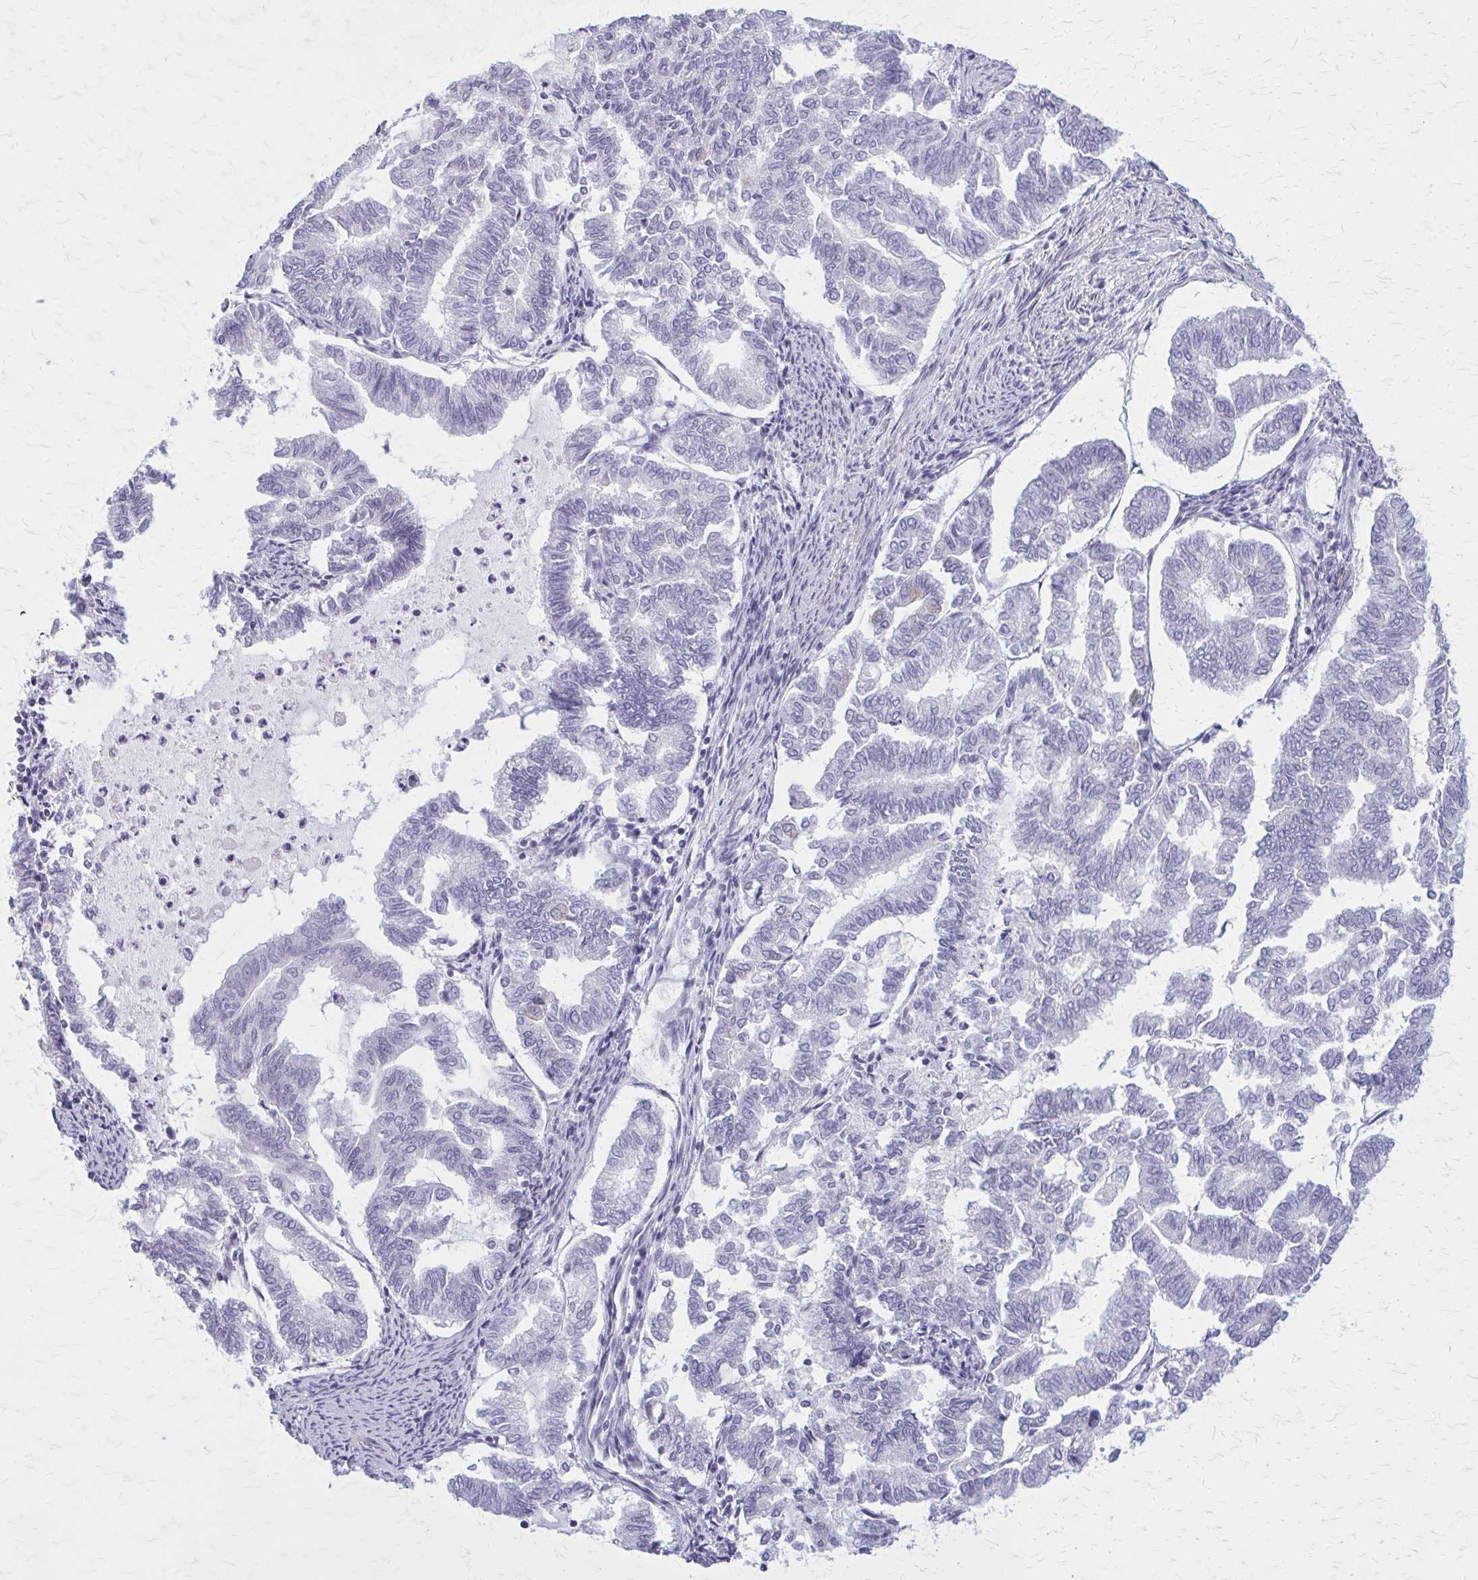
{"staining": {"intensity": "negative", "quantity": "none", "location": "none"}, "tissue": "endometrial cancer", "cell_type": "Tumor cells", "image_type": "cancer", "snomed": [{"axis": "morphology", "description": "Adenocarcinoma, NOS"}, {"axis": "topography", "description": "Endometrium"}], "caption": "Adenocarcinoma (endometrial) was stained to show a protein in brown. There is no significant positivity in tumor cells.", "gene": "PITPNM1", "patient": {"sex": "female", "age": 79}}